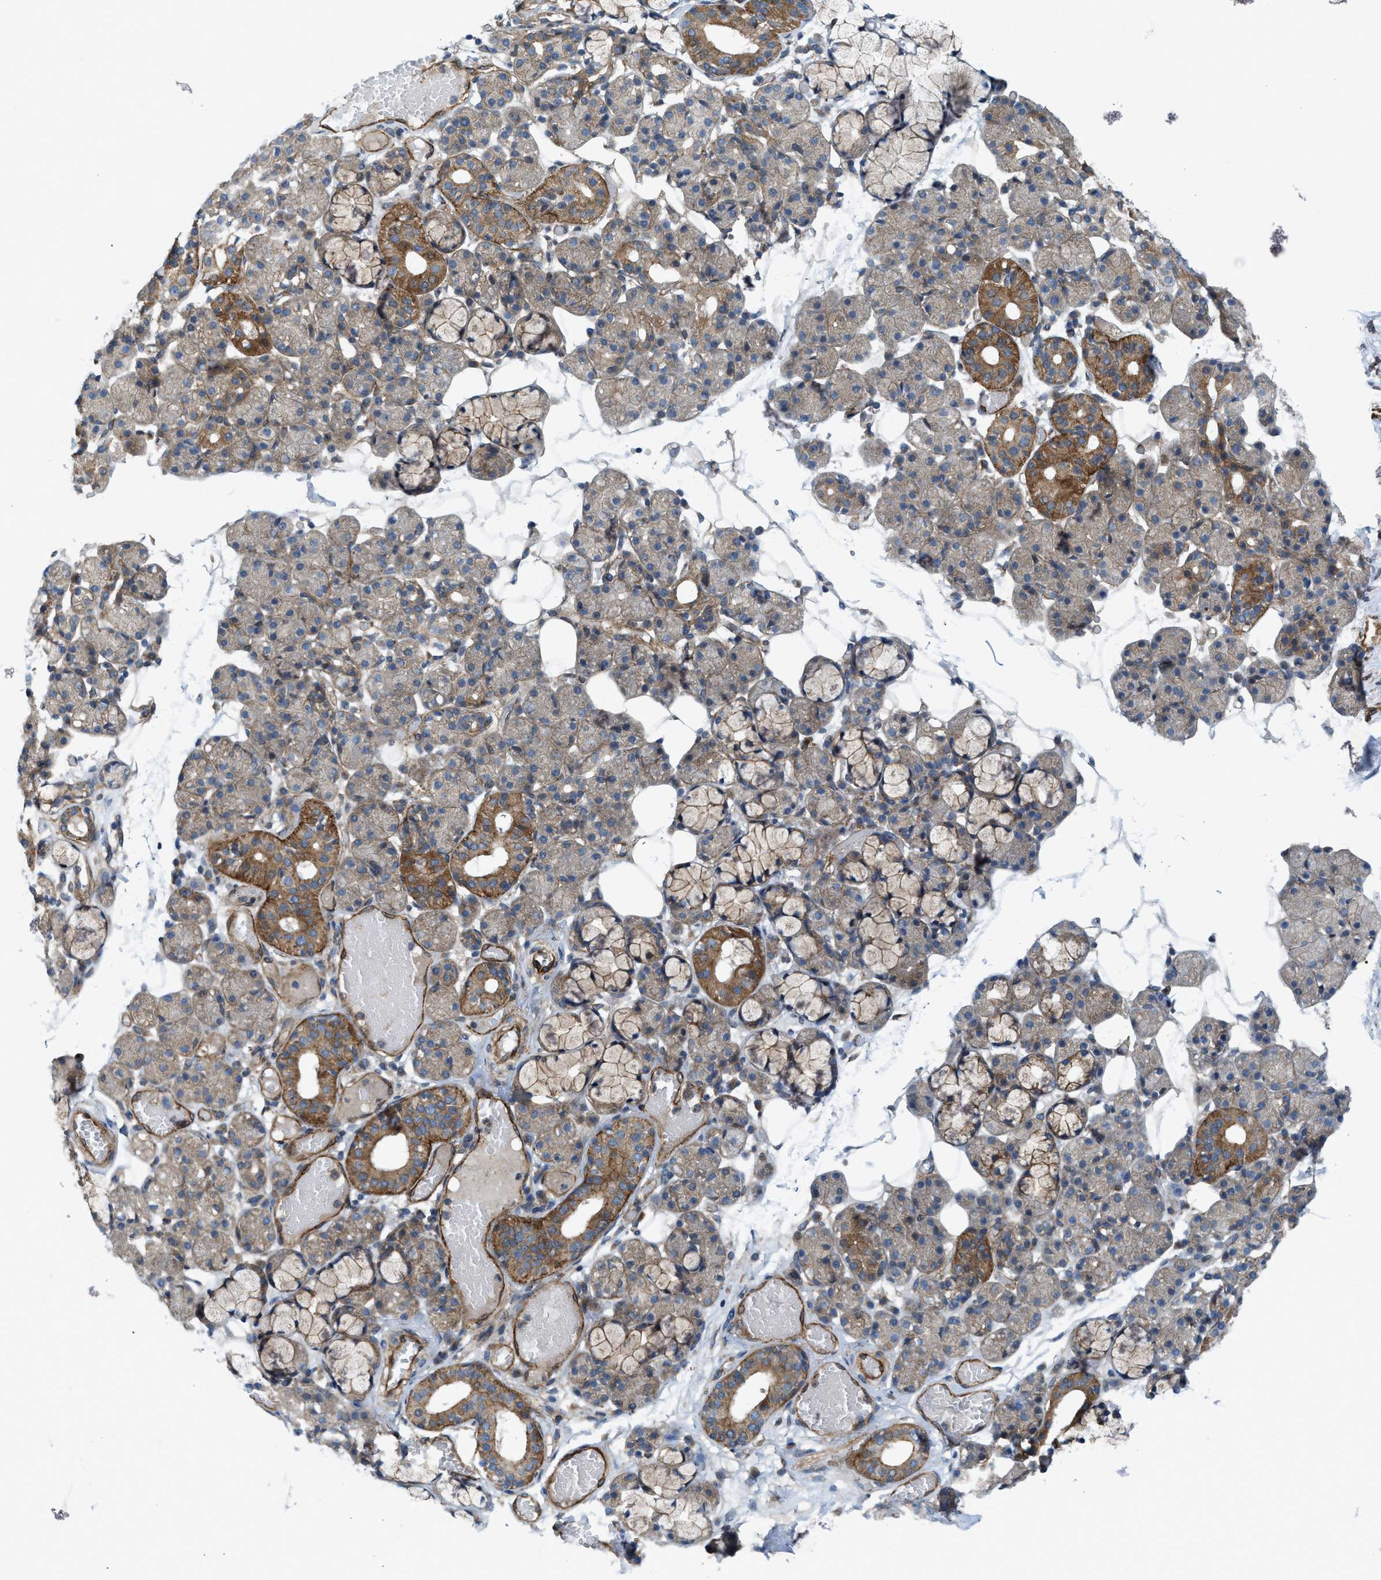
{"staining": {"intensity": "moderate", "quantity": ">75%", "location": "cytoplasmic/membranous"}, "tissue": "salivary gland", "cell_type": "Glandular cells", "image_type": "normal", "snomed": [{"axis": "morphology", "description": "Normal tissue, NOS"}, {"axis": "topography", "description": "Salivary gland"}], "caption": "This is an image of immunohistochemistry (IHC) staining of normal salivary gland, which shows moderate positivity in the cytoplasmic/membranous of glandular cells.", "gene": "URGCP", "patient": {"sex": "male", "age": 63}}